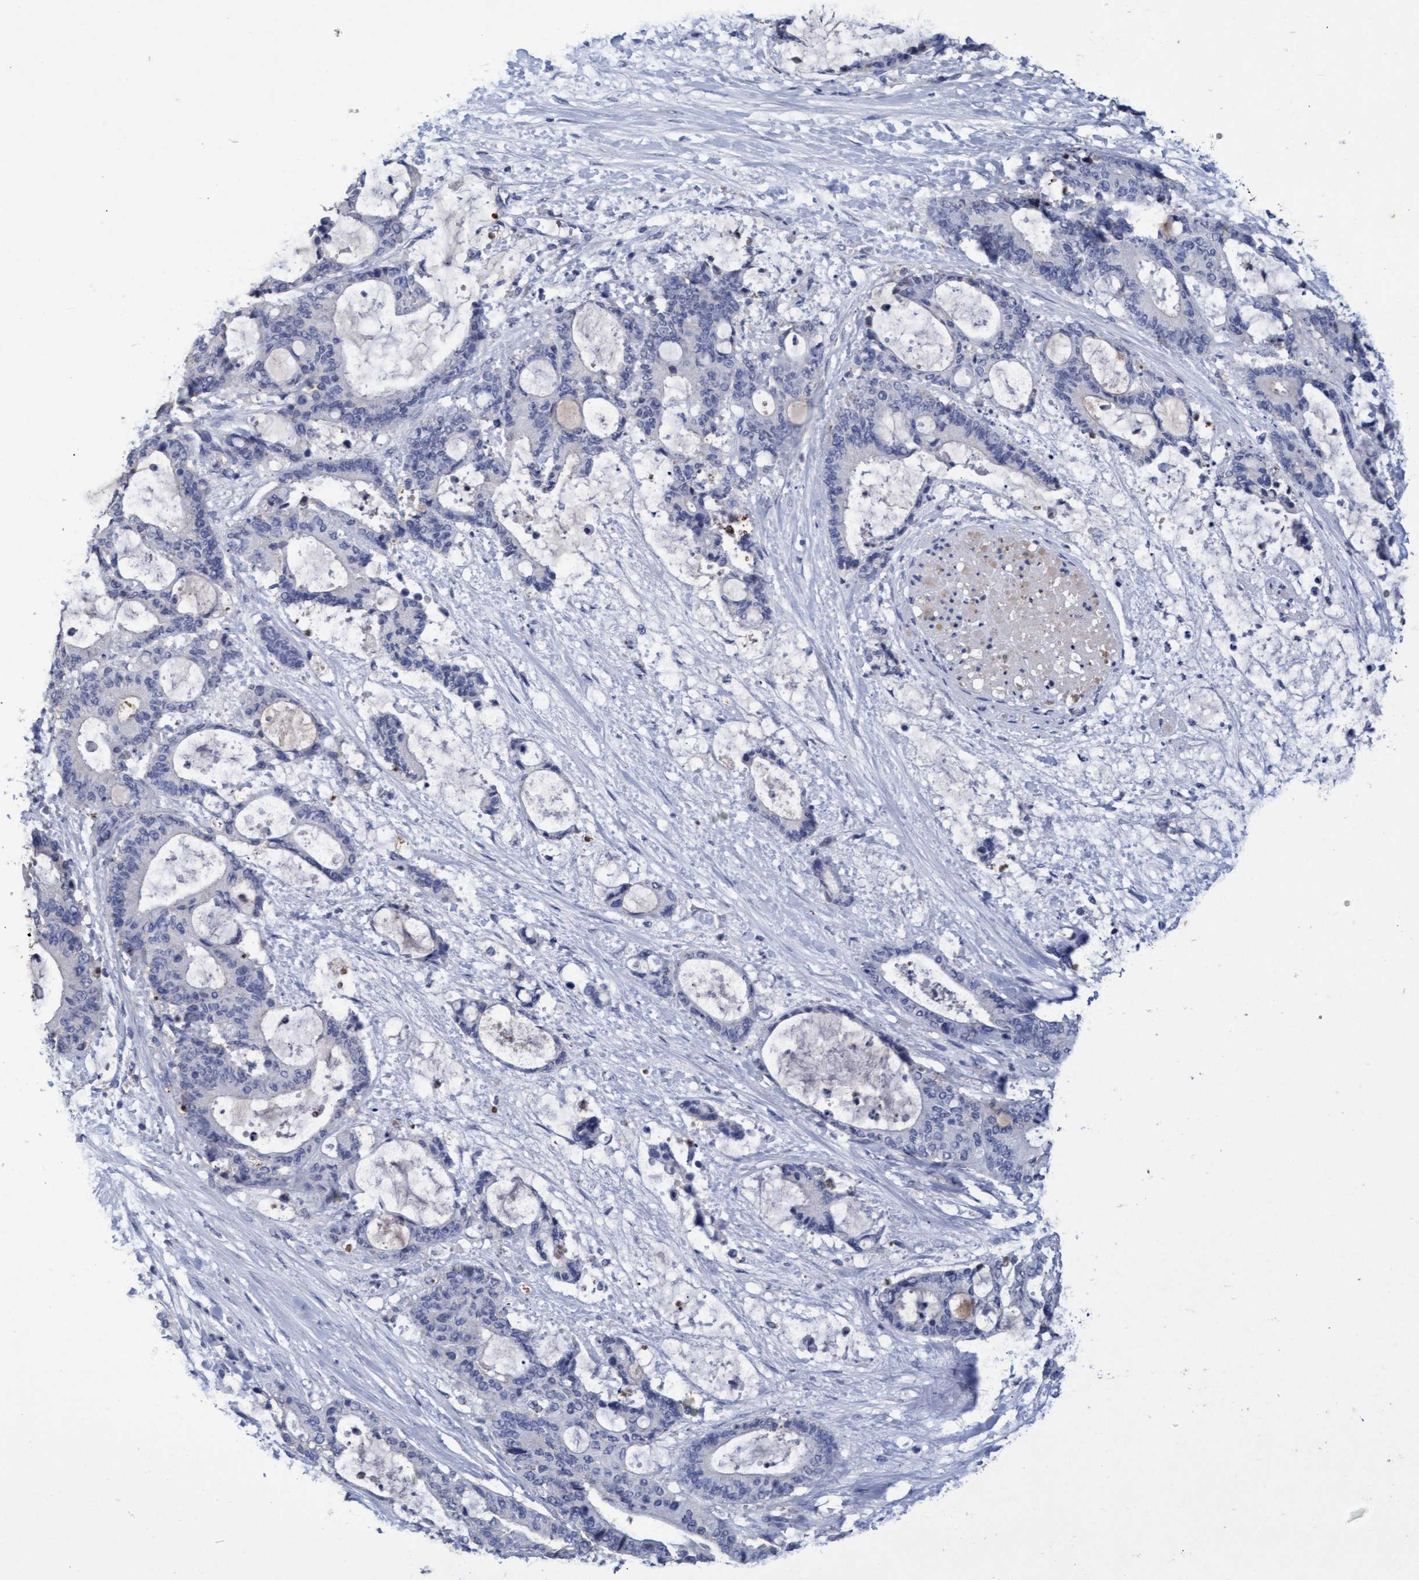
{"staining": {"intensity": "negative", "quantity": "none", "location": "none"}, "tissue": "liver cancer", "cell_type": "Tumor cells", "image_type": "cancer", "snomed": [{"axis": "morphology", "description": "Normal tissue, NOS"}, {"axis": "morphology", "description": "Cholangiocarcinoma"}, {"axis": "topography", "description": "Liver"}, {"axis": "topography", "description": "Peripheral nerve tissue"}], "caption": "Liver cancer (cholangiocarcinoma) was stained to show a protein in brown. There is no significant staining in tumor cells.", "gene": "GPR39", "patient": {"sex": "female", "age": 73}}